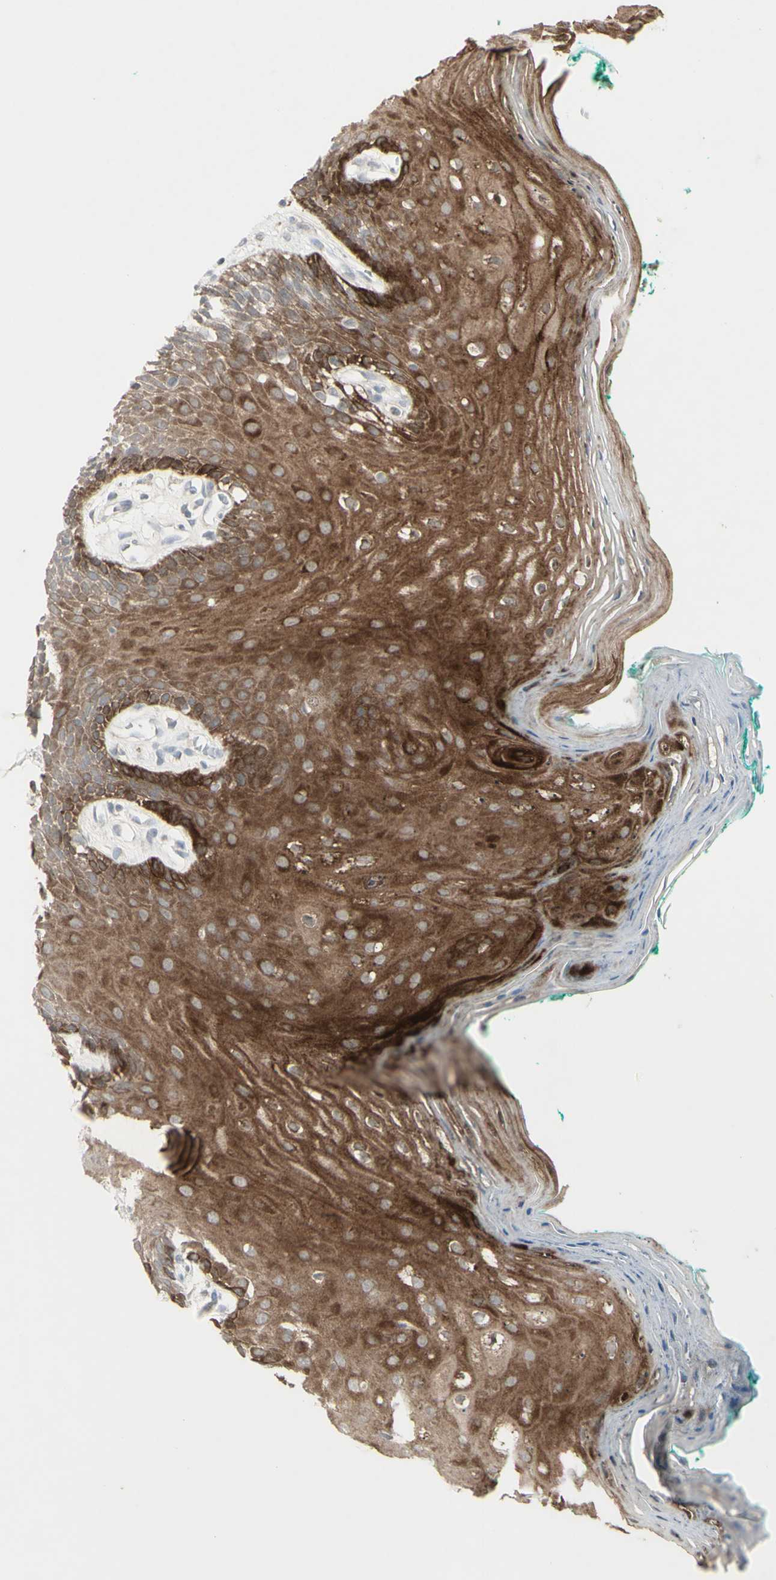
{"staining": {"intensity": "strong", "quantity": ">75%", "location": "cytoplasmic/membranous"}, "tissue": "oral mucosa", "cell_type": "Squamous epithelial cells", "image_type": "normal", "snomed": [{"axis": "morphology", "description": "Normal tissue, NOS"}, {"axis": "topography", "description": "Skeletal muscle"}, {"axis": "topography", "description": "Oral tissue"}, {"axis": "topography", "description": "Peripheral nerve tissue"}], "caption": "High-power microscopy captured an IHC image of unremarkable oral mucosa, revealing strong cytoplasmic/membranous expression in about >75% of squamous epithelial cells.", "gene": "C1orf116", "patient": {"sex": "female", "age": 84}}